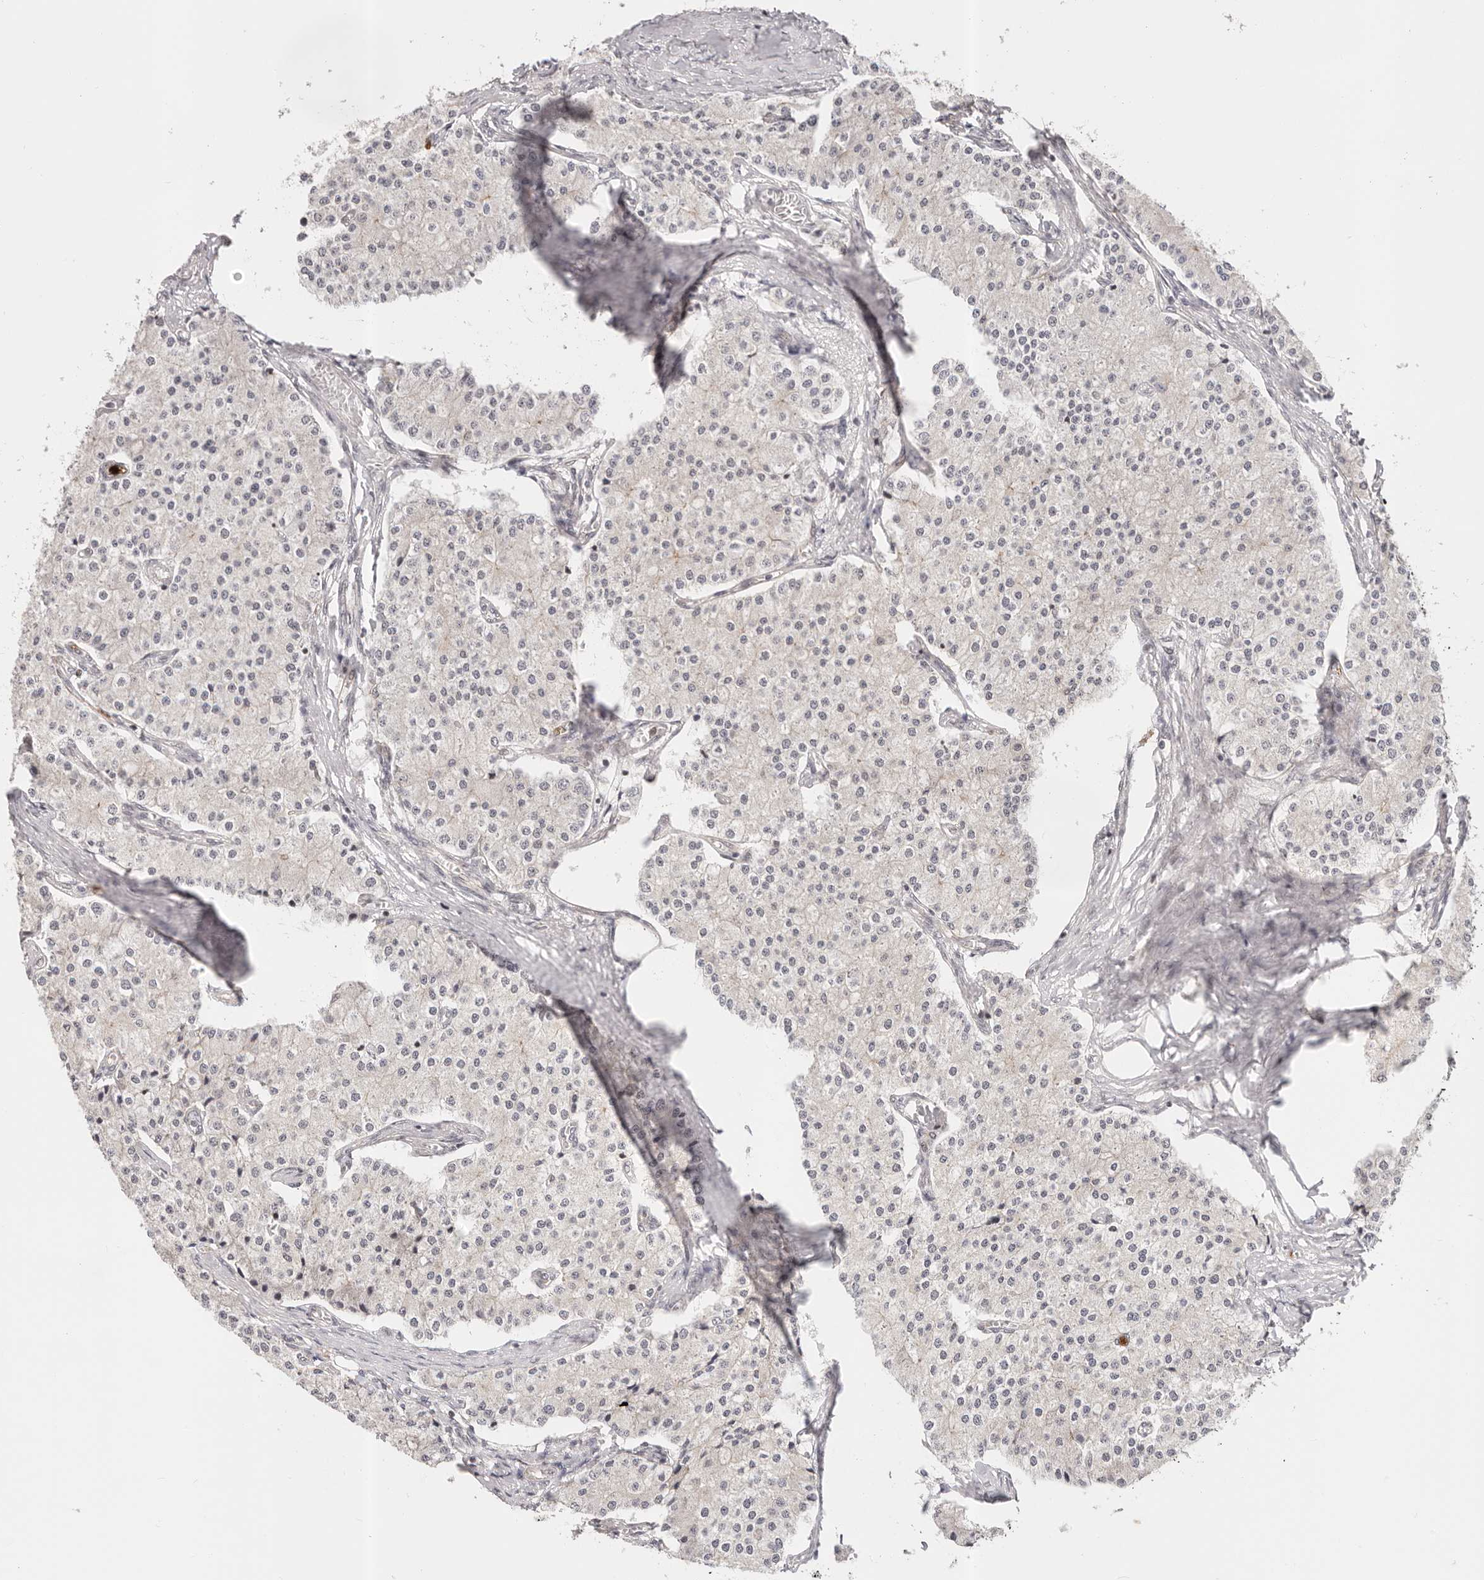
{"staining": {"intensity": "negative", "quantity": "none", "location": "none"}, "tissue": "carcinoid", "cell_type": "Tumor cells", "image_type": "cancer", "snomed": [{"axis": "morphology", "description": "Carcinoid, malignant, NOS"}, {"axis": "topography", "description": "Colon"}], "caption": "Tumor cells are negative for brown protein staining in malignant carcinoid.", "gene": "AFDN", "patient": {"sex": "female", "age": 52}}